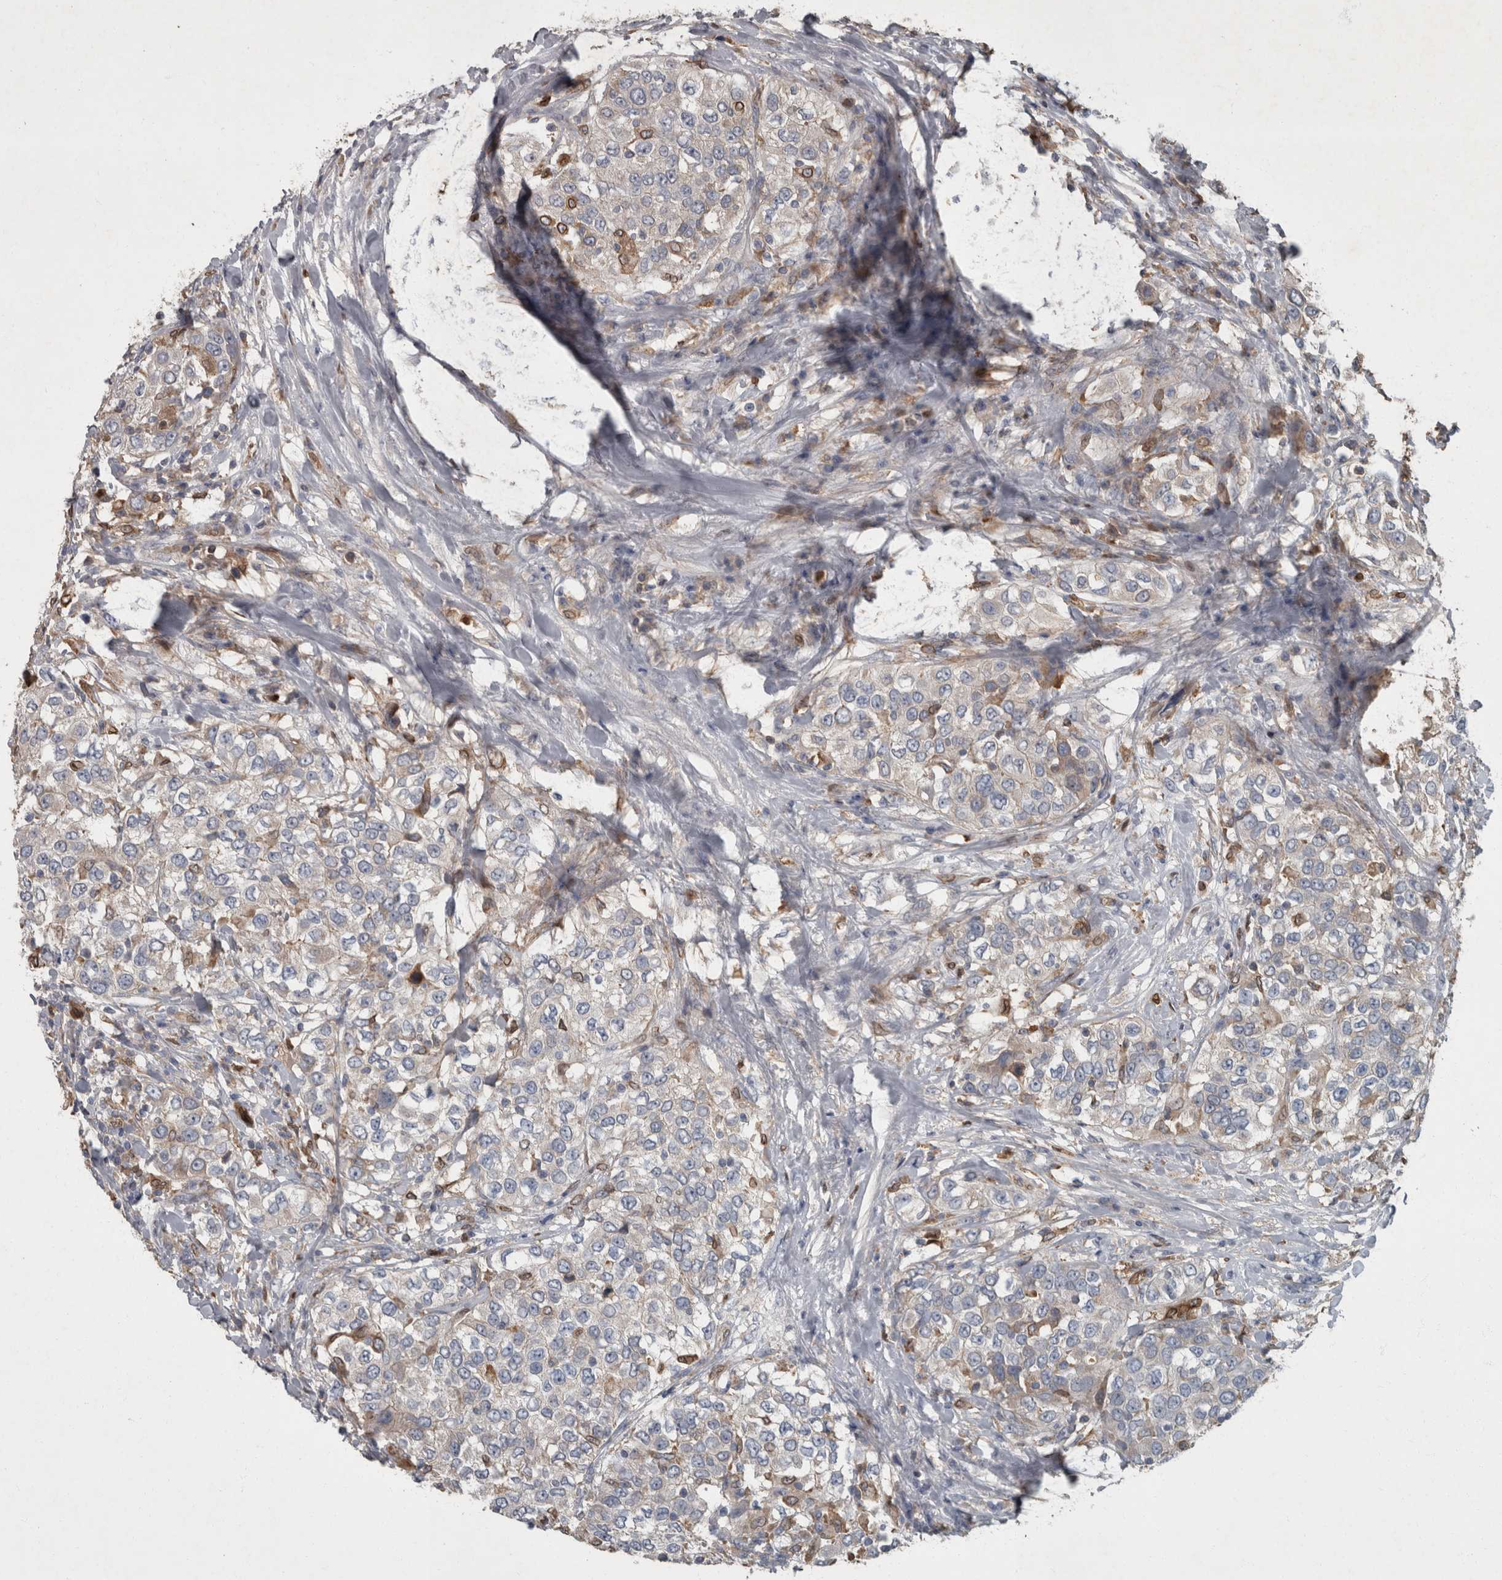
{"staining": {"intensity": "weak", "quantity": "<25%", "location": "cytoplasmic/membranous"}, "tissue": "urothelial cancer", "cell_type": "Tumor cells", "image_type": "cancer", "snomed": [{"axis": "morphology", "description": "Urothelial carcinoma, High grade"}, {"axis": "topography", "description": "Urinary bladder"}], "caption": "A high-resolution image shows immunohistochemistry (IHC) staining of high-grade urothelial carcinoma, which exhibits no significant positivity in tumor cells. (DAB (3,3'-diaminobenzidine) IHC visualized using brightfield microscopy, high magnification).", "gene": "PPP1R3C", "patient": {"sex": "female", "age": 80}}